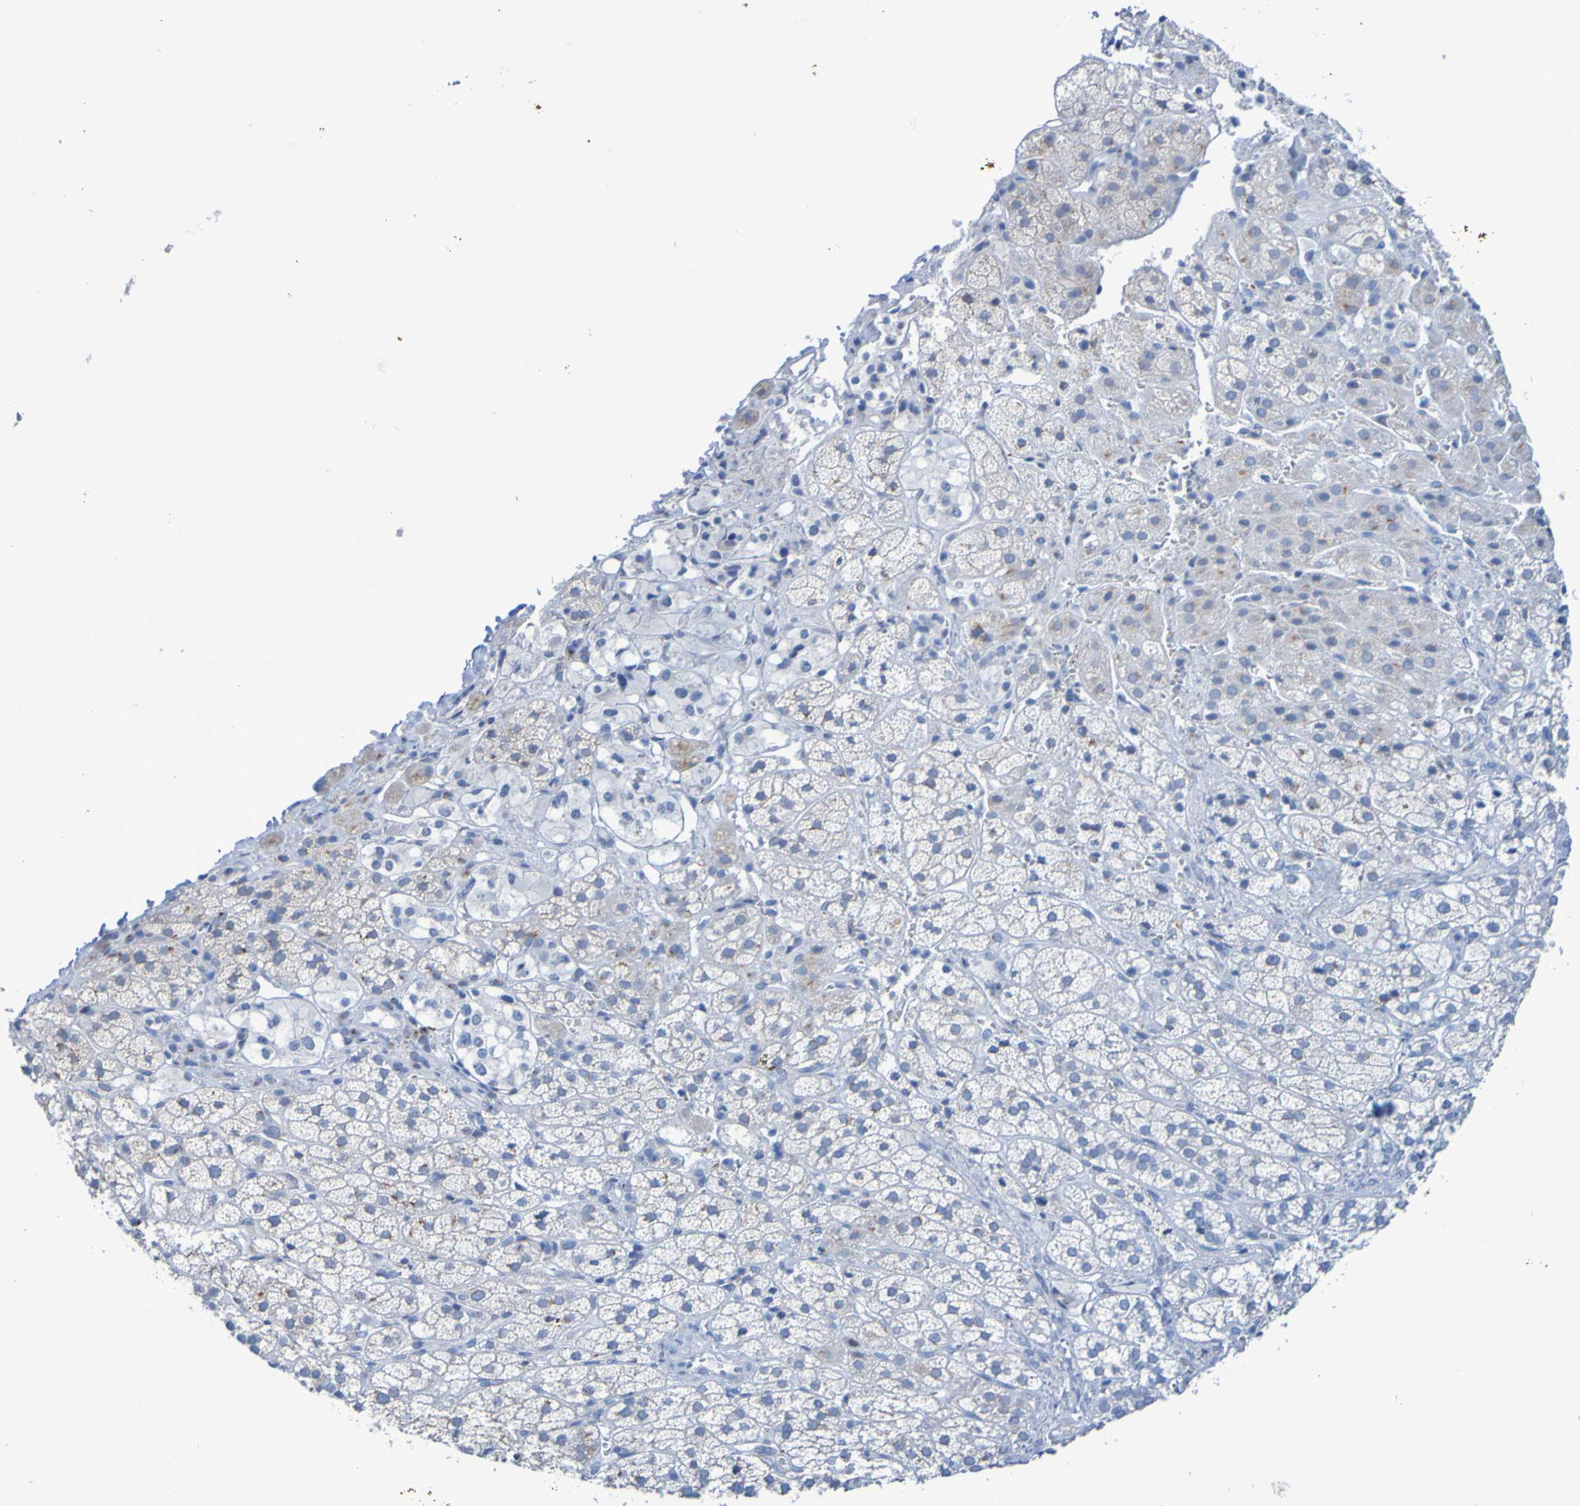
{"staining": {"intensity": "negative", "quantity": "none", "location": "none"}, "tissue": "adrenal gland", "cell_type": "Glandular cells", "image_type": "normal", "snomed": [{"axis": "morphology", "description": "Normal tissue, NOS"}, {"axis": "topography", "description": "Adrenal gland"}], "caption": "This is an immunohistochemistry histopathology image of benign adrenal gland. There is no positivity in glandular cells.", "gene": "ACMSD", "patient": {"sex": "male", "age": 56}}